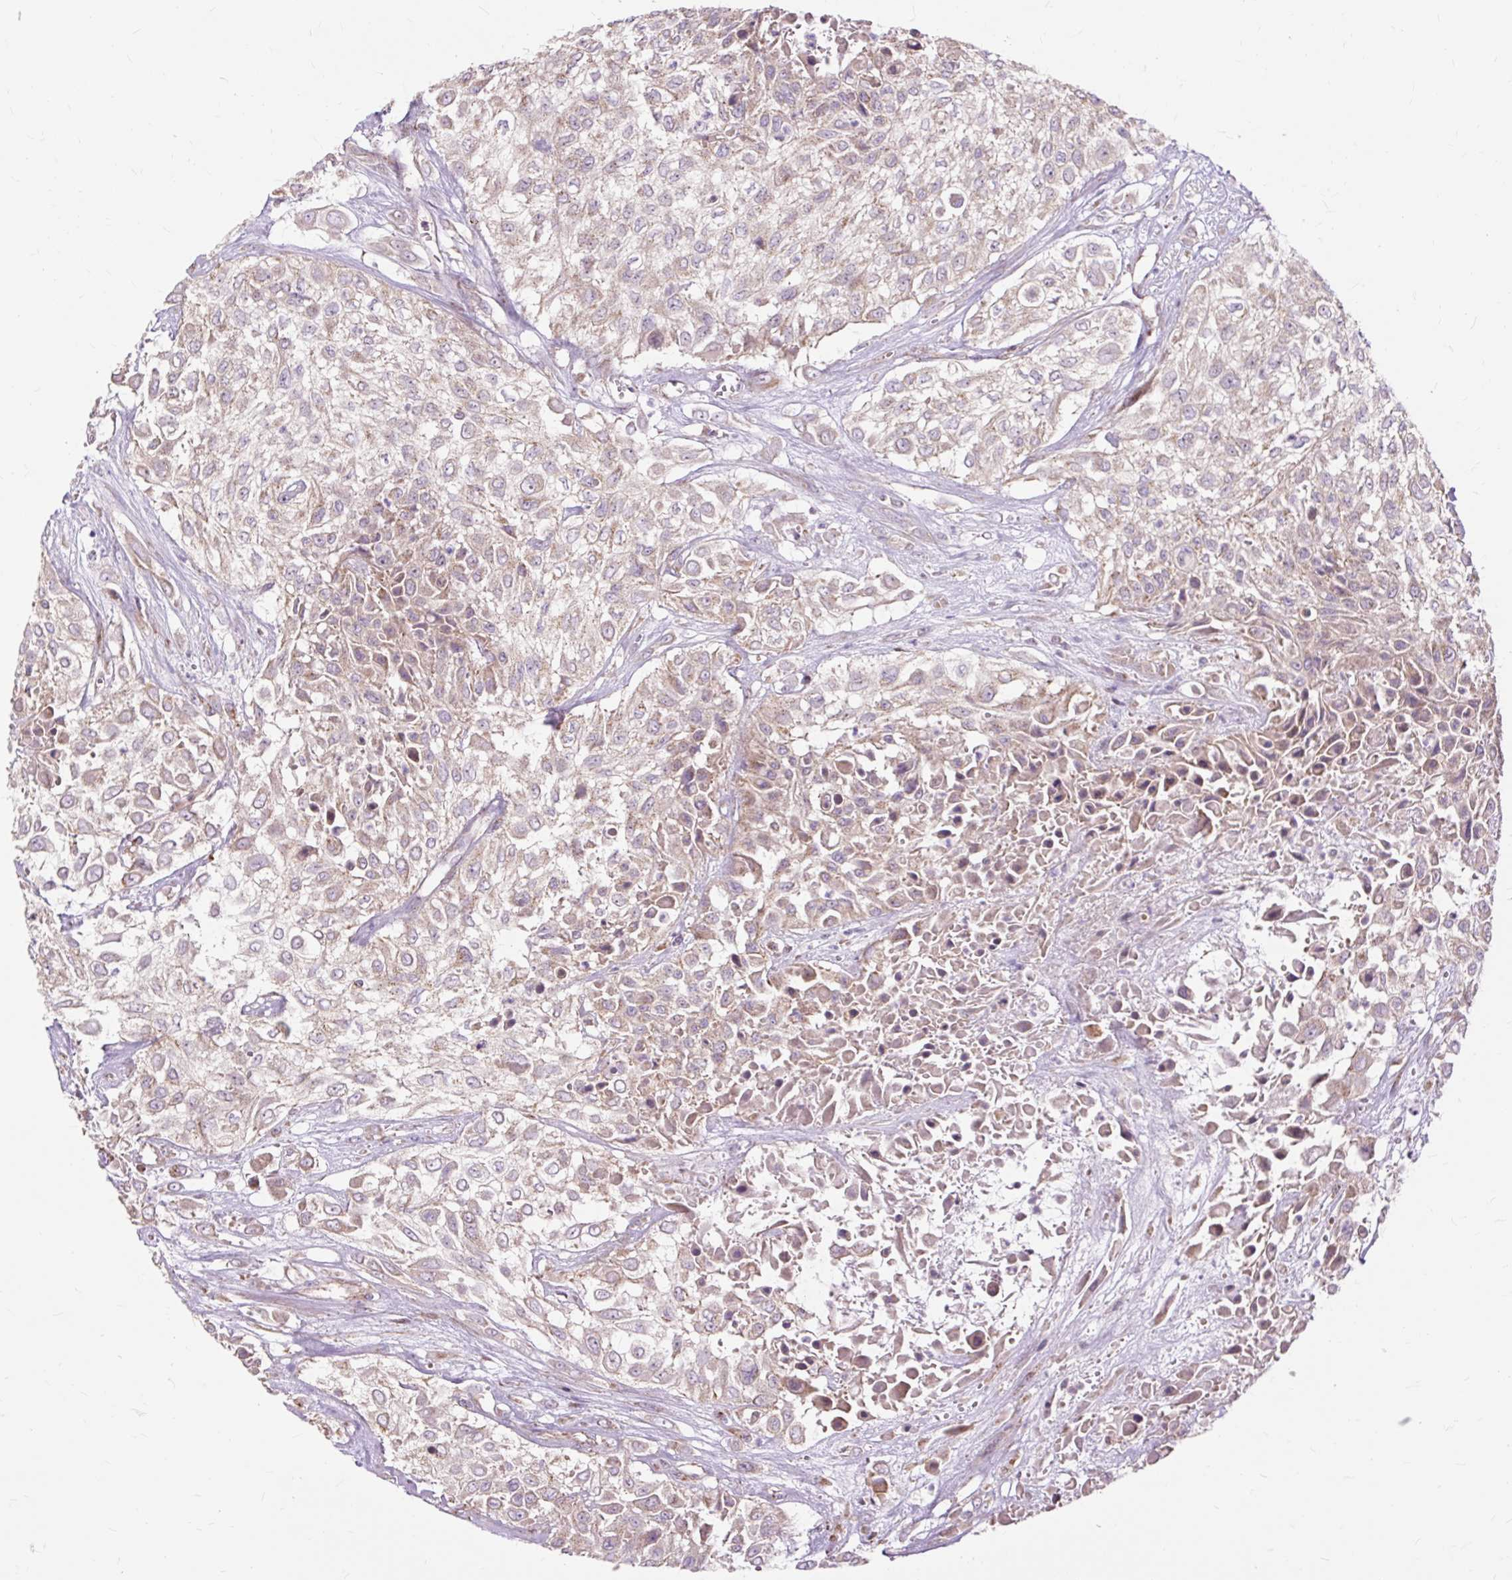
{"staining": {"intensity": "weak", "quantity": ">75%", "location": "cytoplasmic/membranous"}, "tissue": "urothelial cancer", "cell_type": "Tumor cells", "image_type": "cancer", "snomed": [{"axis": "morphology", "description": "Urothelial carcinoma, High grade"}, {"axis": "topography", "description": "Urinary bladder"}], "caption": "Tumor cells demonstrate weak cytoplasmic/membranous expression in approximately >75% of cells in urothelial cancer.", "gene": "PDZD2", "patient": {"sex": "male", "age": 57}}